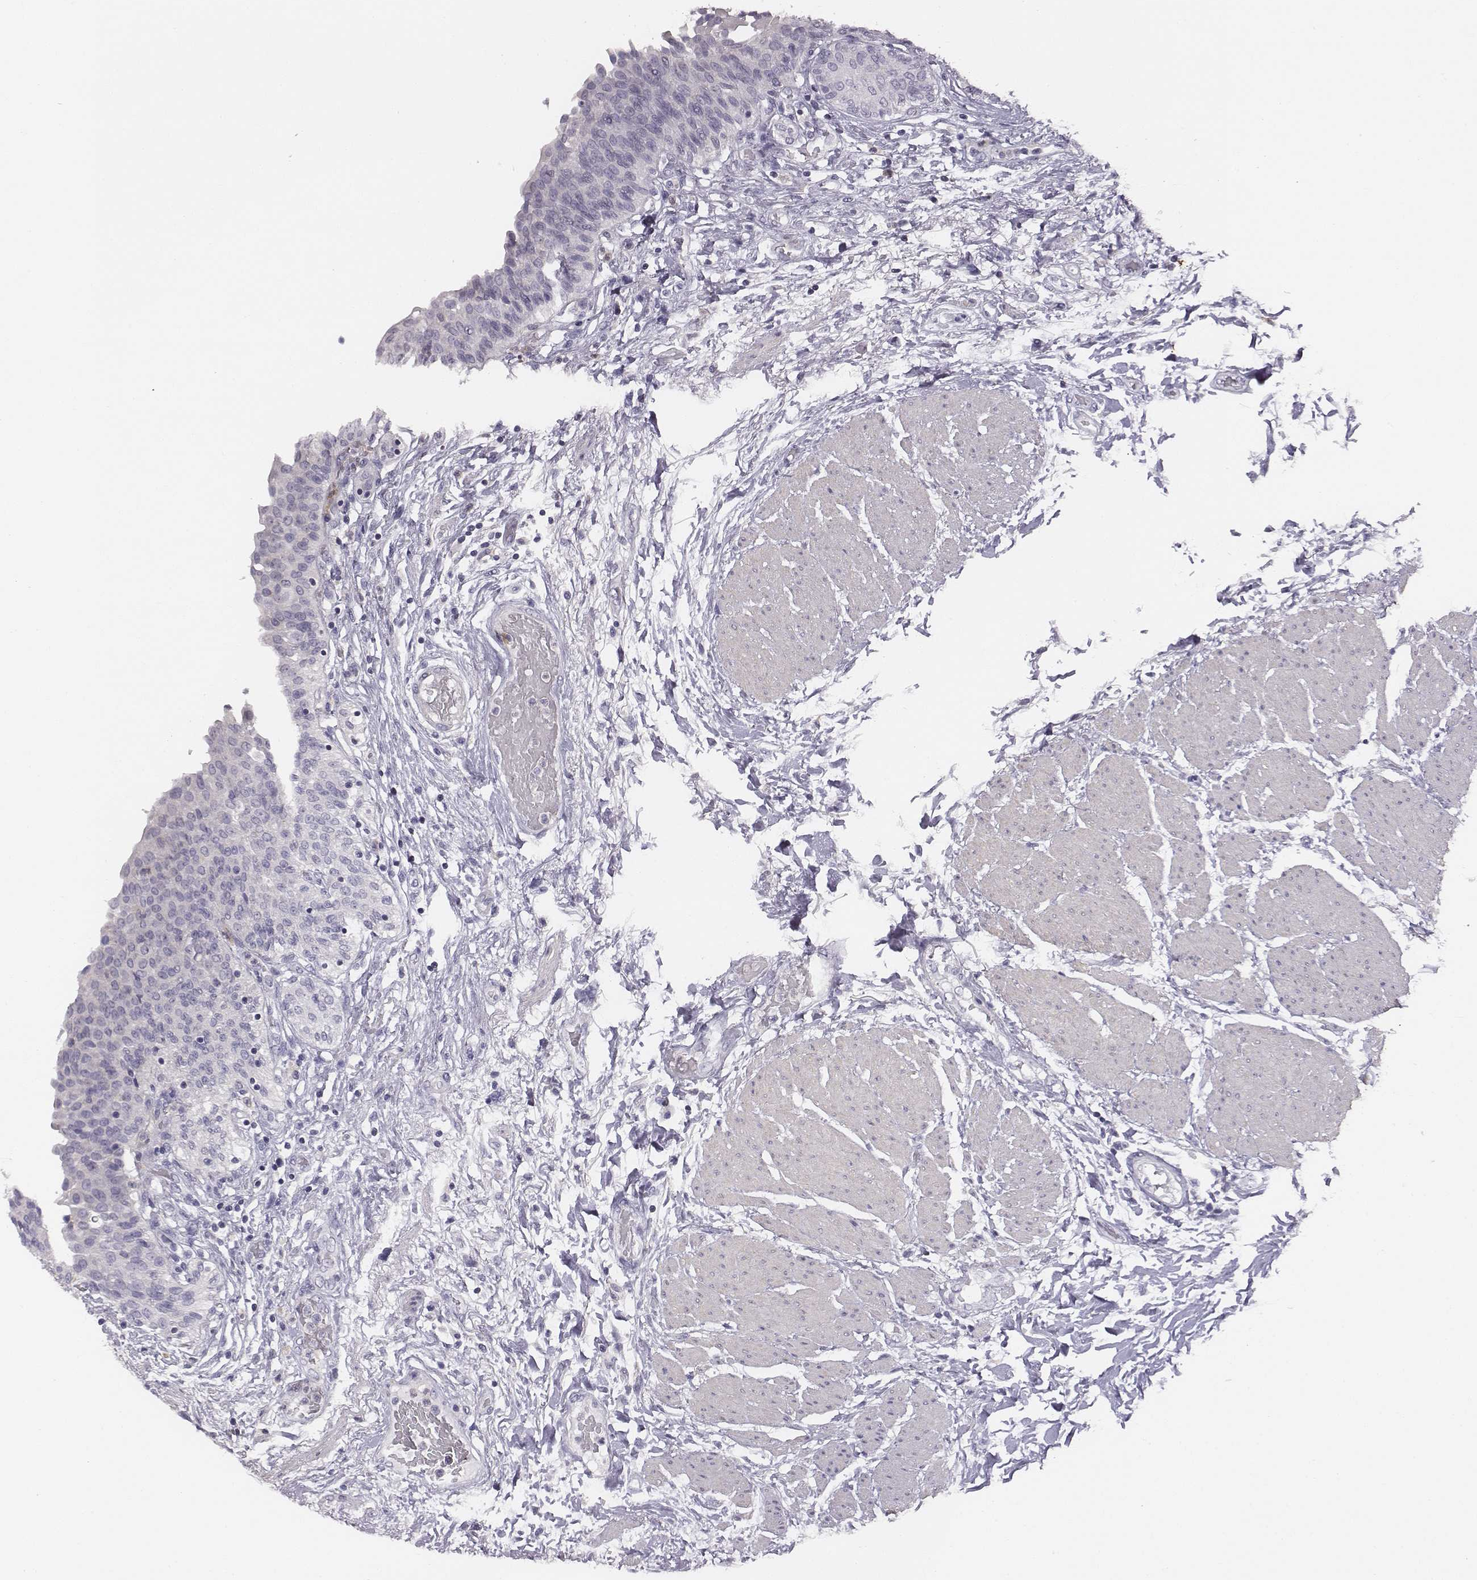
{"staining": {"intensity": "negative", "quantity": "none", "location": "none"}, "tissue": "urinary bladder", "cell_type": "Urothelial cells", "image_type": "normal", "snomed": [{"axis": "morphology", "description": "Normal tissue, NOS"}, {"axis": "morphology", "description": "Metaplasia, NOS"}, {"axis": "topography", "description": "Urinary bladder"}], "caption": "Immunohistochemistry (IHC) image of benign human urinary bladder stained for a protein (brown), which displays no expression in urothelial cells.", "gene": "ADAM7", "patient": {"sex": "male", "age": 68}}